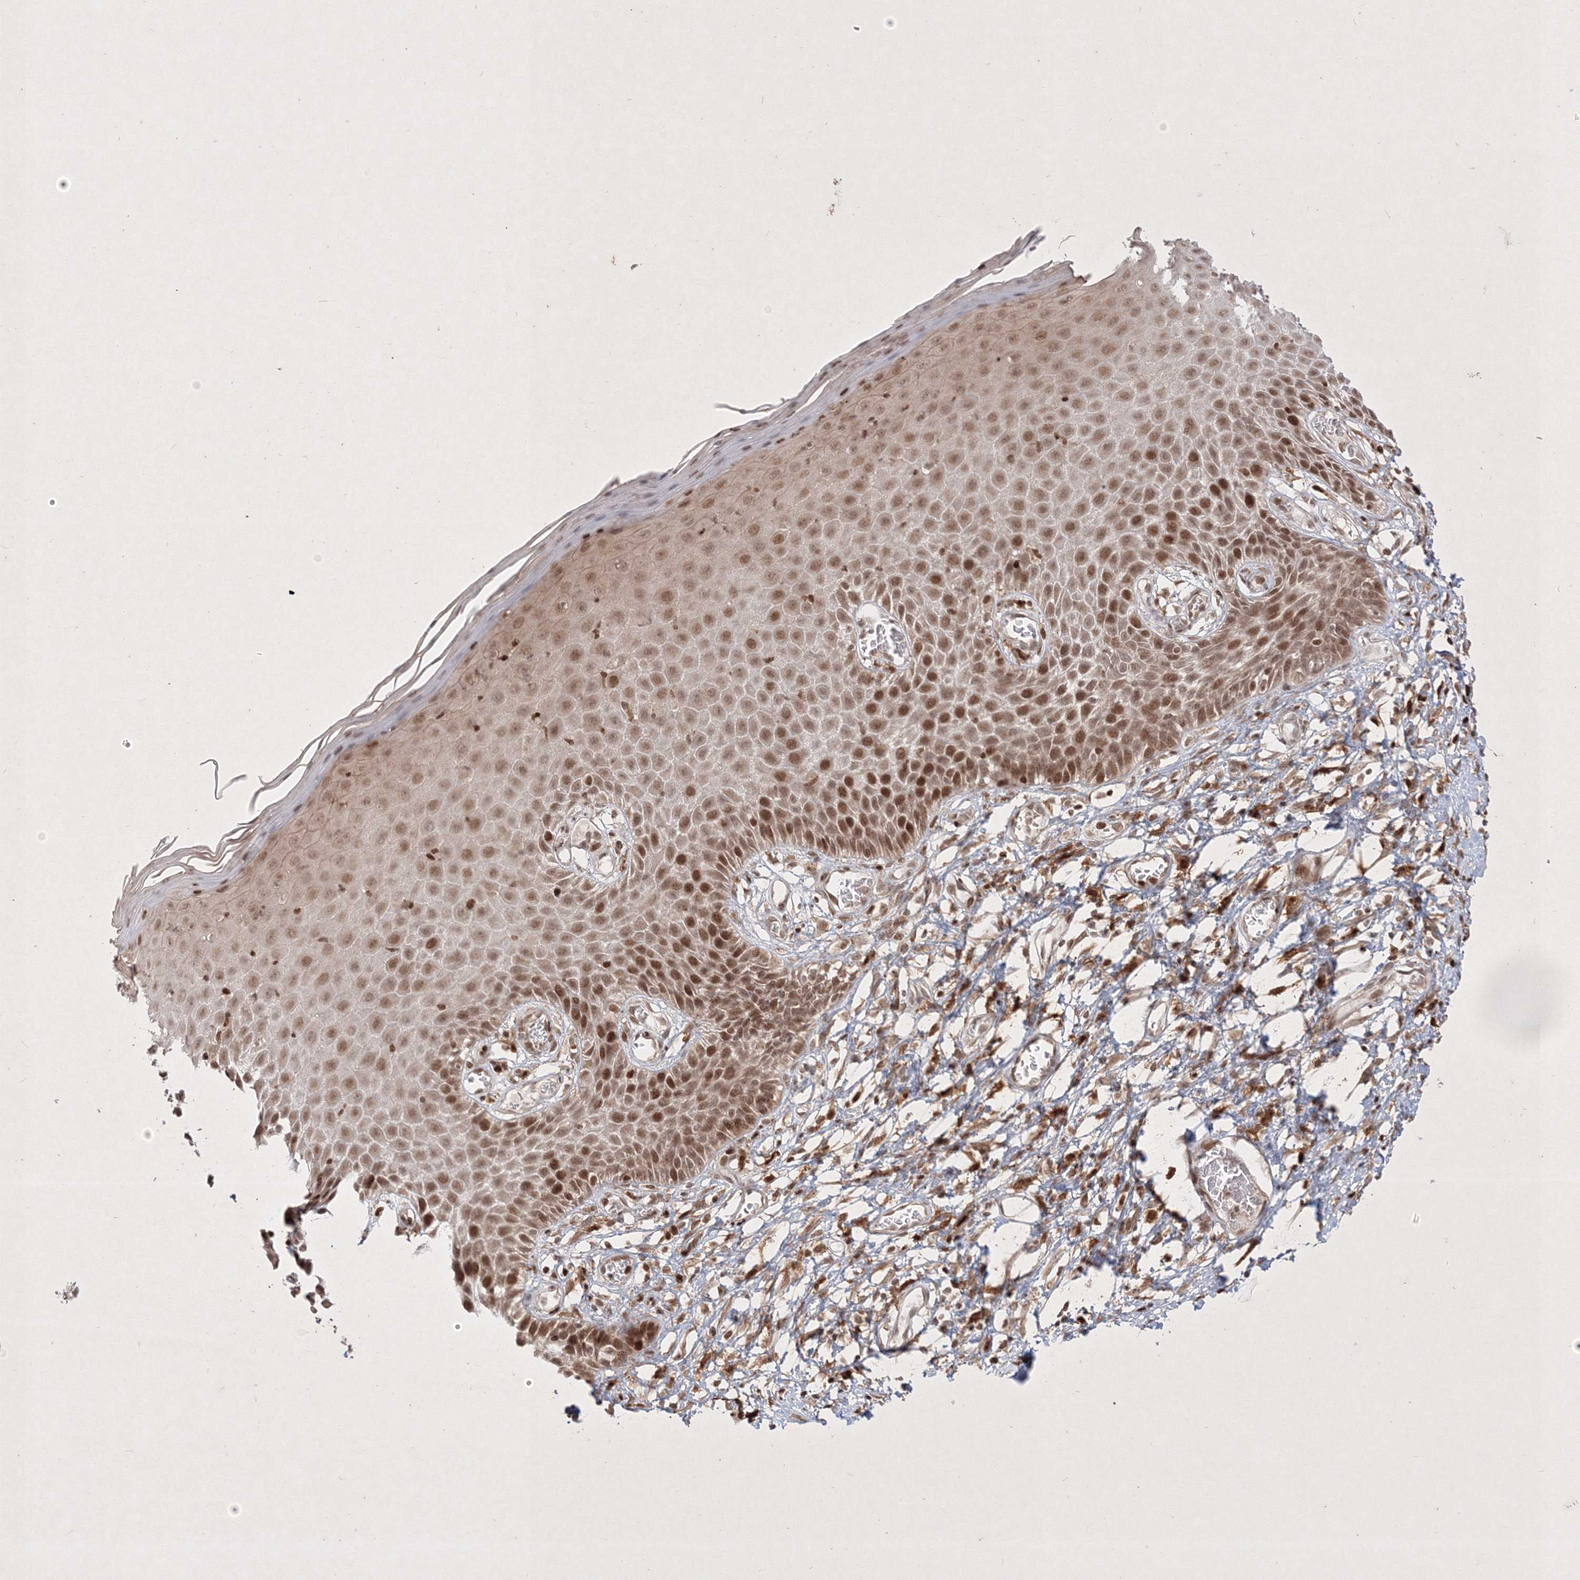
{"staining": {"intensity": "moderate", "quantity": ">75%", "location": "nuclear"}, "tissue": "skin", "cell_type": "Epidermal cells", "image_type": "normal", "snomed": [{"axis": "morphology", "description": "Normal tissue, NOS"}, {"axis": "topography", "description": "Vulva"}], "caption": "Immunohistochemical staining of unremarkable skin demonstrates medium levels of moderate nuclear staining in about >75% of epidermal cells. Using DAB (brown) and hematoxylin (blue) stains, captured at high magnification using brightfield microscopy.", "gene": "TAB1", "patient": {"sex": "female", "age": 68}}